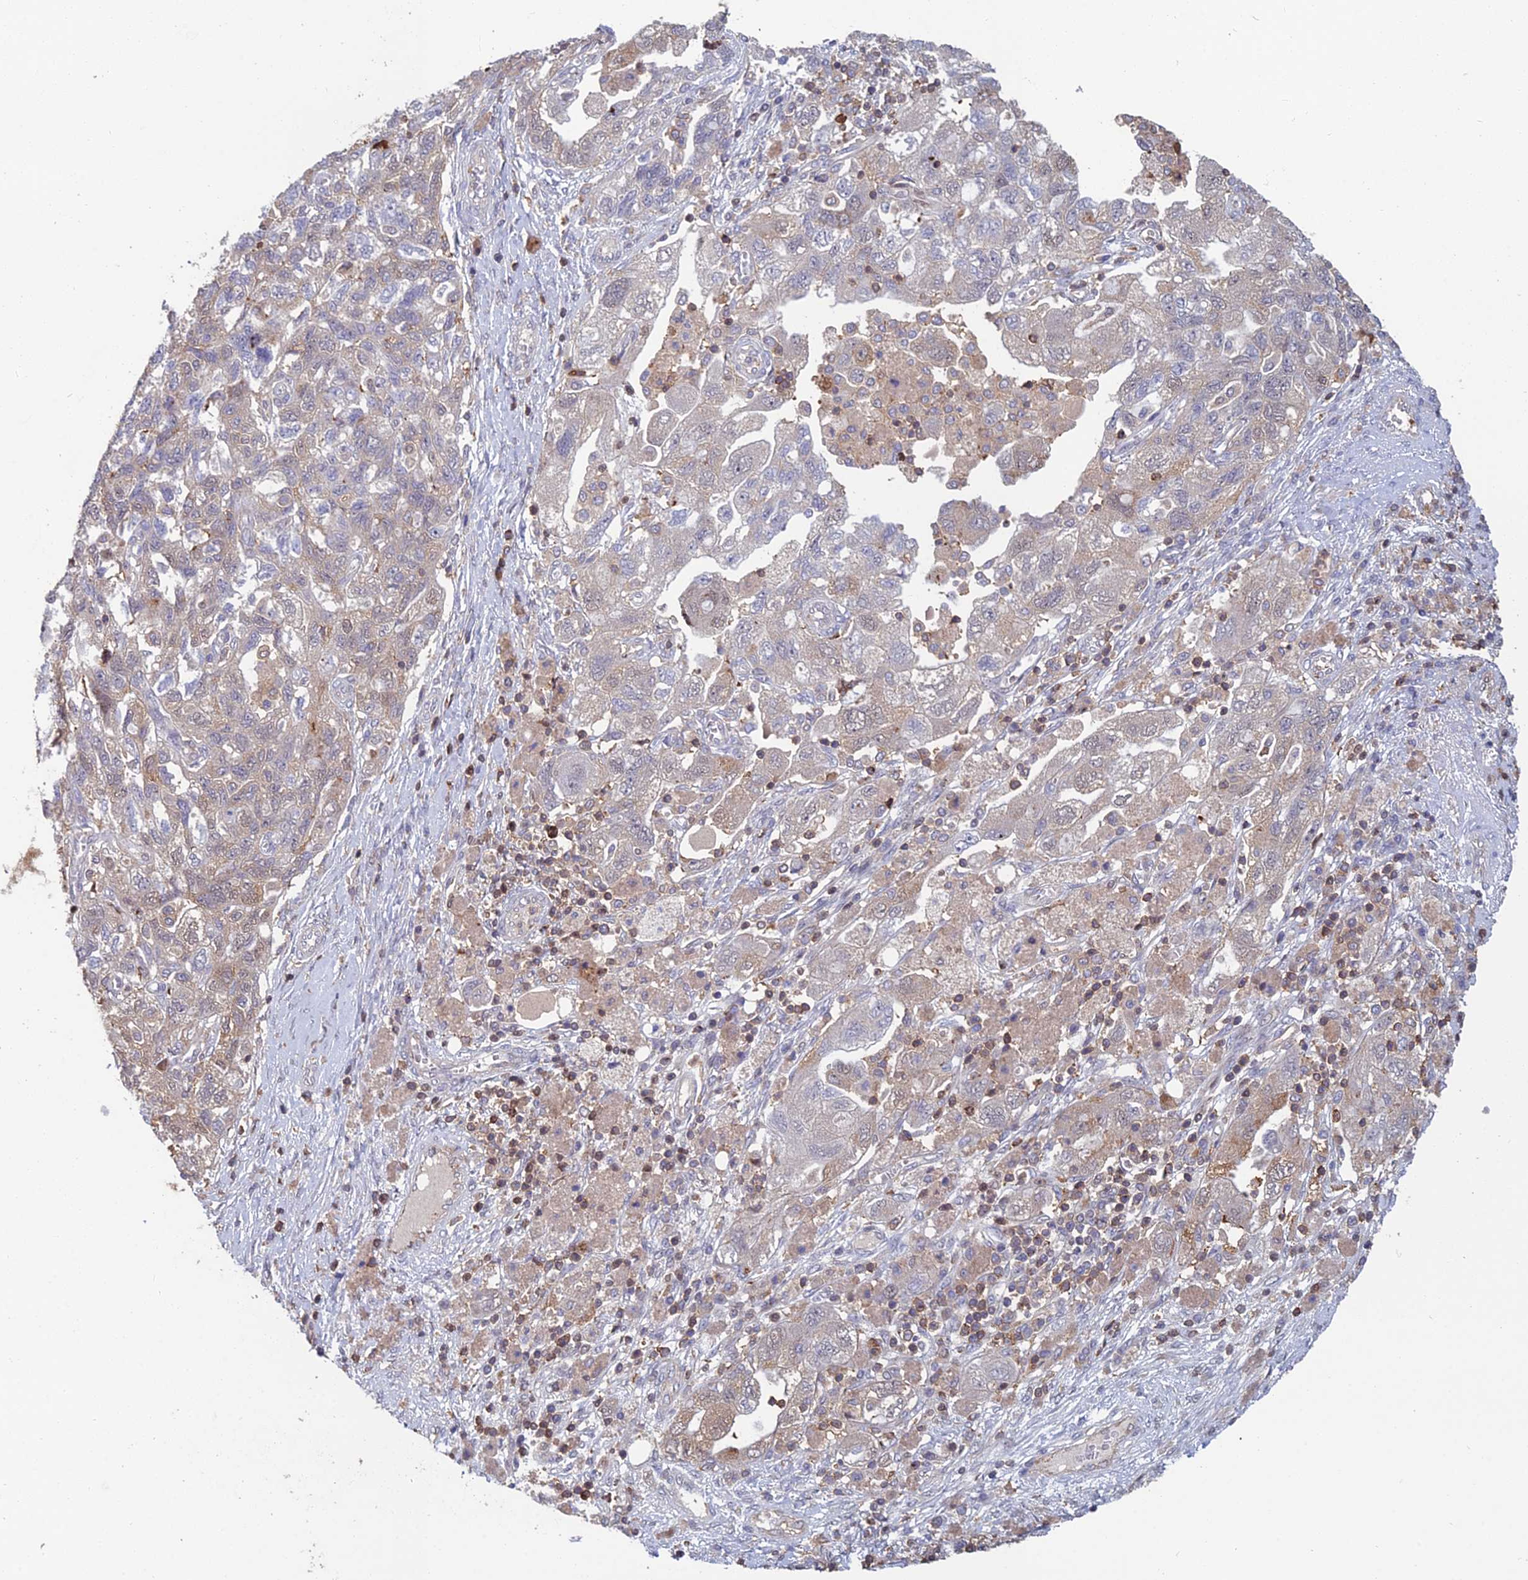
{"staining": {"intensity": "negative", "quantity": "none", "location": "none"}, "tissue": "ovarian cancer", "cell_type": "Tumor cells", "image_type": "cancer", "snomed": [{"axis": "morphology", "description": "Carcinoma, NOS"}, {"axis": "morphology", "description": "Cystadenocarcinoma, serous, NOS"}, {"axis": "topography", "description": "Ovary"}], "caption": "Tumor cells show no significant expression in ovarian cancer. (Brightfield microscopy of DAB immunohistochemistry at high magnification).", "gene": "C15orf62", "patient": {"sex": "female", "age": 69}}